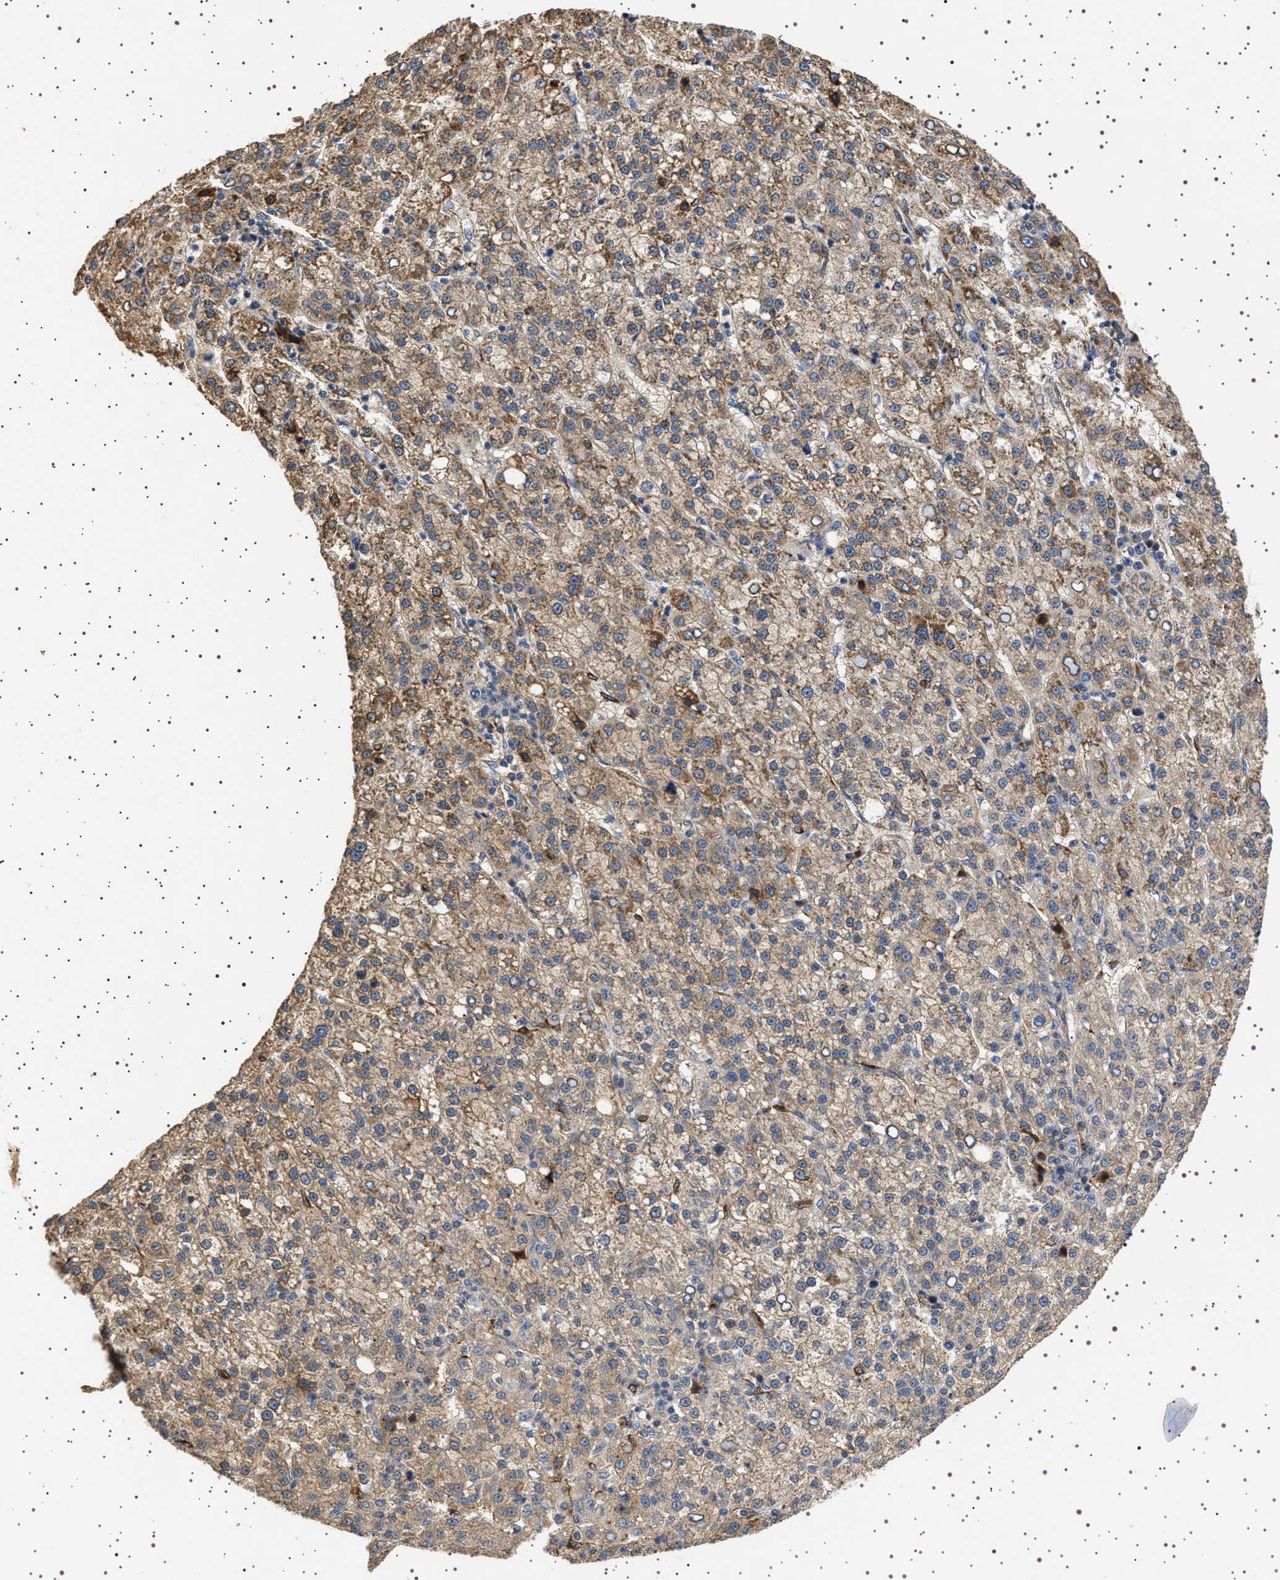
{"staining": {"intensity": "weak", "quantity": ">75%", "location": "cytoplasmic/membranous"}, "tissue": "liver cancer", "cell_type": "Tumor cells", "image_type": "cancer", "snomed": [{"axis": "morphology", "description": "Carcinoma, Hepatocellular, NOS"}, {"axis": "topography", "description": "Liver"}], "caption": "IHC photomicrograph of neoplastic tissue: human hepatocellular carcinoma (liver) stained using immunohistochemistry (IHC) exhibits low levels of weak protein expression localized specifically in the cytoplasmic/membranous of tumor cells, appearing as a cytoplasmic/membranous brown color.", "gene": "GUCY1B1", "patient": {"sex": "female", "age": 58}}